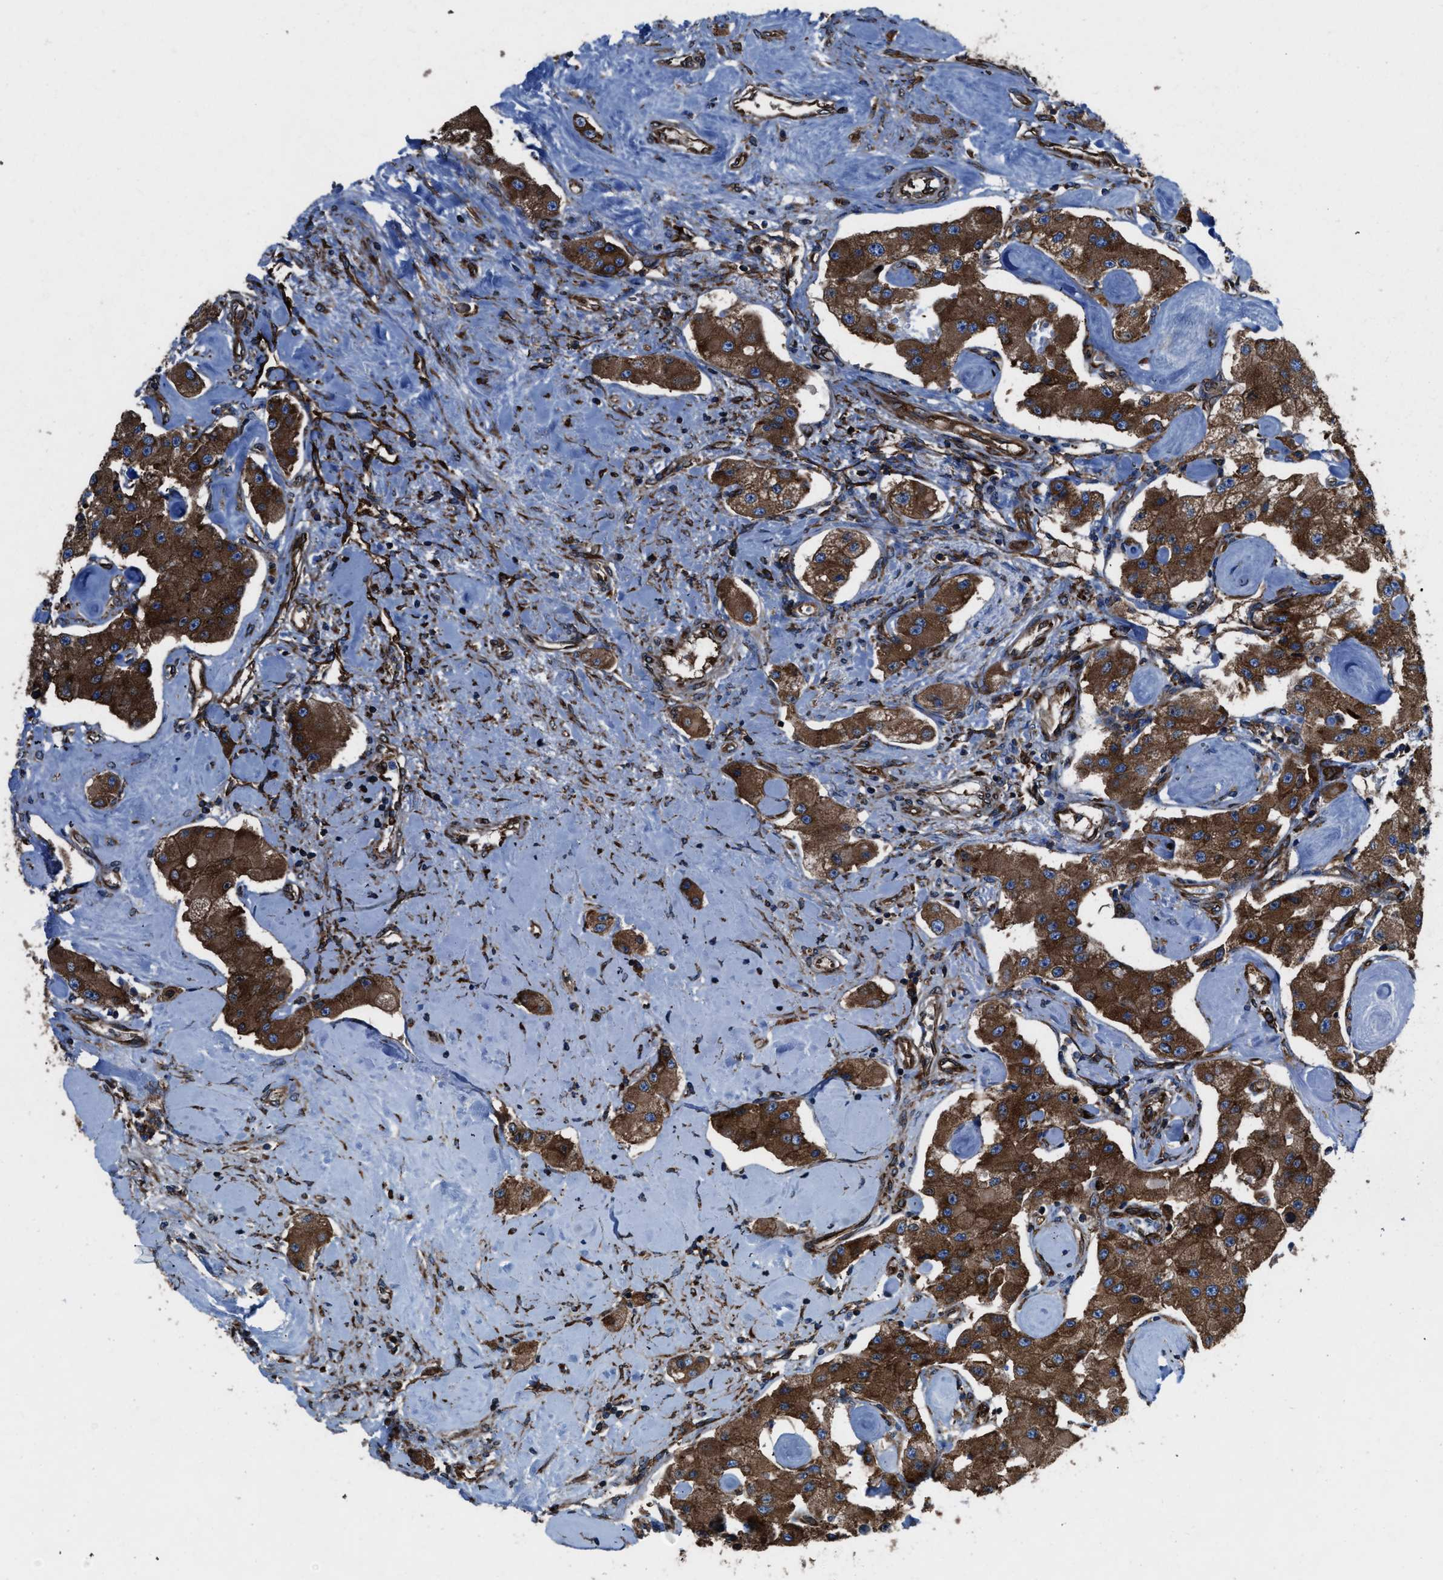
{"staining": {"intensity": "strong", "quantity": ">75%", "location": "cytoplasmic/membranous"}, "tissue": "carcinoid", "cell_type": "Tumor cells", "image_type": "cancer", "snomed": [{"axis": "morphology", "description": "Carcinoid, malignant, NOS"}, {"axis": "topography", "description": "Pancreas"}], "caption": "High-magnification brightfield microscopy of carcinoid stained with DAB (brown) and counterstained with hematoxylin (blue). tumor cells exhibit strong cytoplasmic/membranous staining is identified in about>75% of cells. (IHC, brightfield microscopy, high magnification).", "gene": "CAPRIN1", "patient": {"sex": "male", "age": 41}}